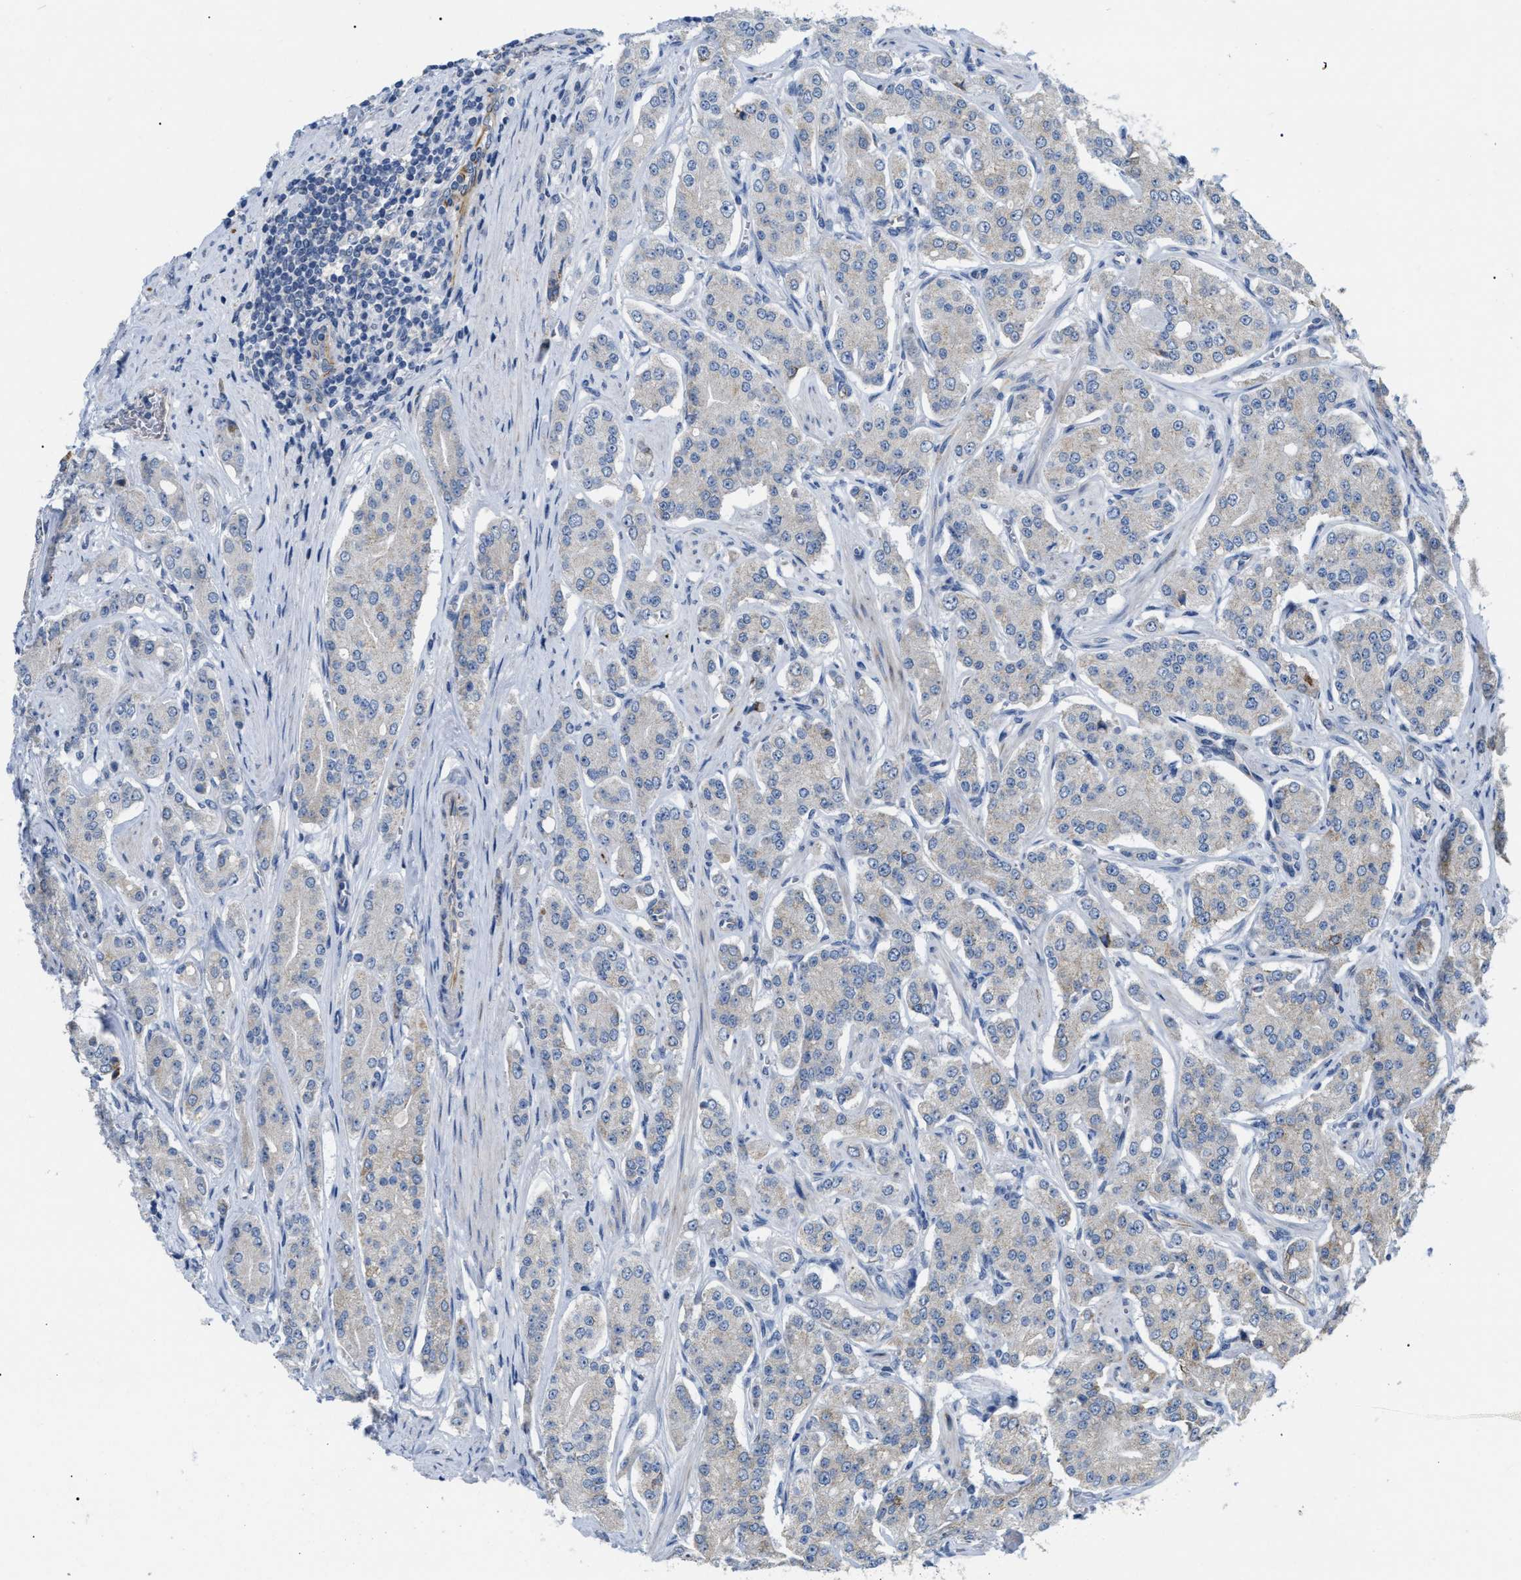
{"staining": {"intensity": "negative", "quantity": "none", "location": "none"}, "tissue": "prostate cancer", "cell_type": "Tumor cells", "image_type": "cancer", "snomed": [{"axis": "morphology", "description": "Adenocarcinoma, Low grade"}, {"axis": "topography", "description": "Prostate"}], "caption": "DAB immunohistochemical staining of human prostate cancer shows no significant positivity in tumor cells.", "gene": "DHX58", "patient": {"sex": "male", "age": 69}}